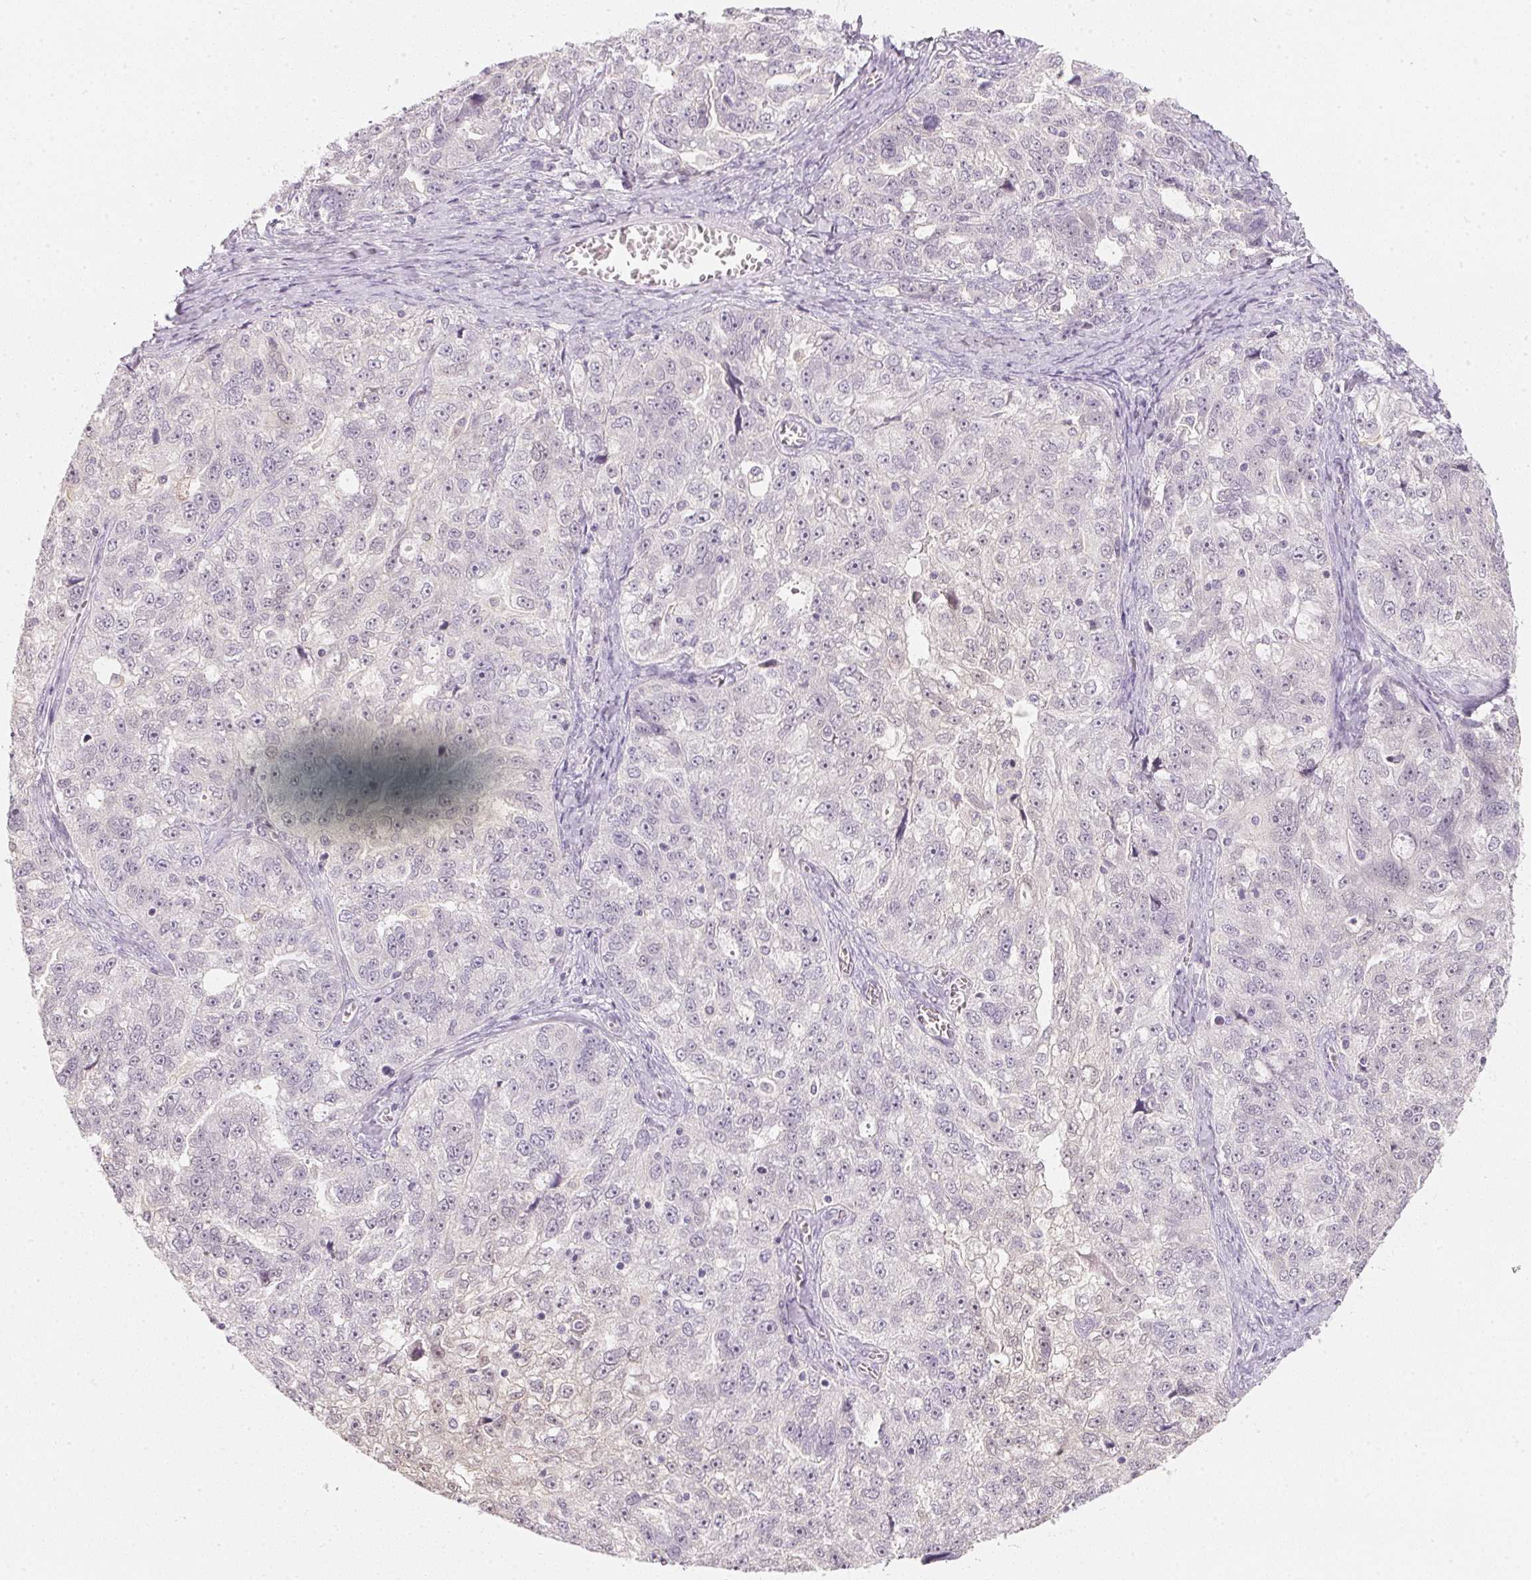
{"staining": {"intensity": "negative", "quantity": "none", "location": "none"}, "tissue": "ovarian cancer", "cell_type": "Tumor cells", "image_type": "cancer", "snomed": [{"axis": "morphology", "description": "Cystadenocarcinoma, serous, NOS"}, {"axis": "topography", "description": "Ovary"}], "caption": "This is an immunohistochemistry image of human ovarian serous cystadenocarcinoma. There is no expression in tumor cells.", "gene": "CFAP276", "patient": {"sex": "female", "age": 51}}